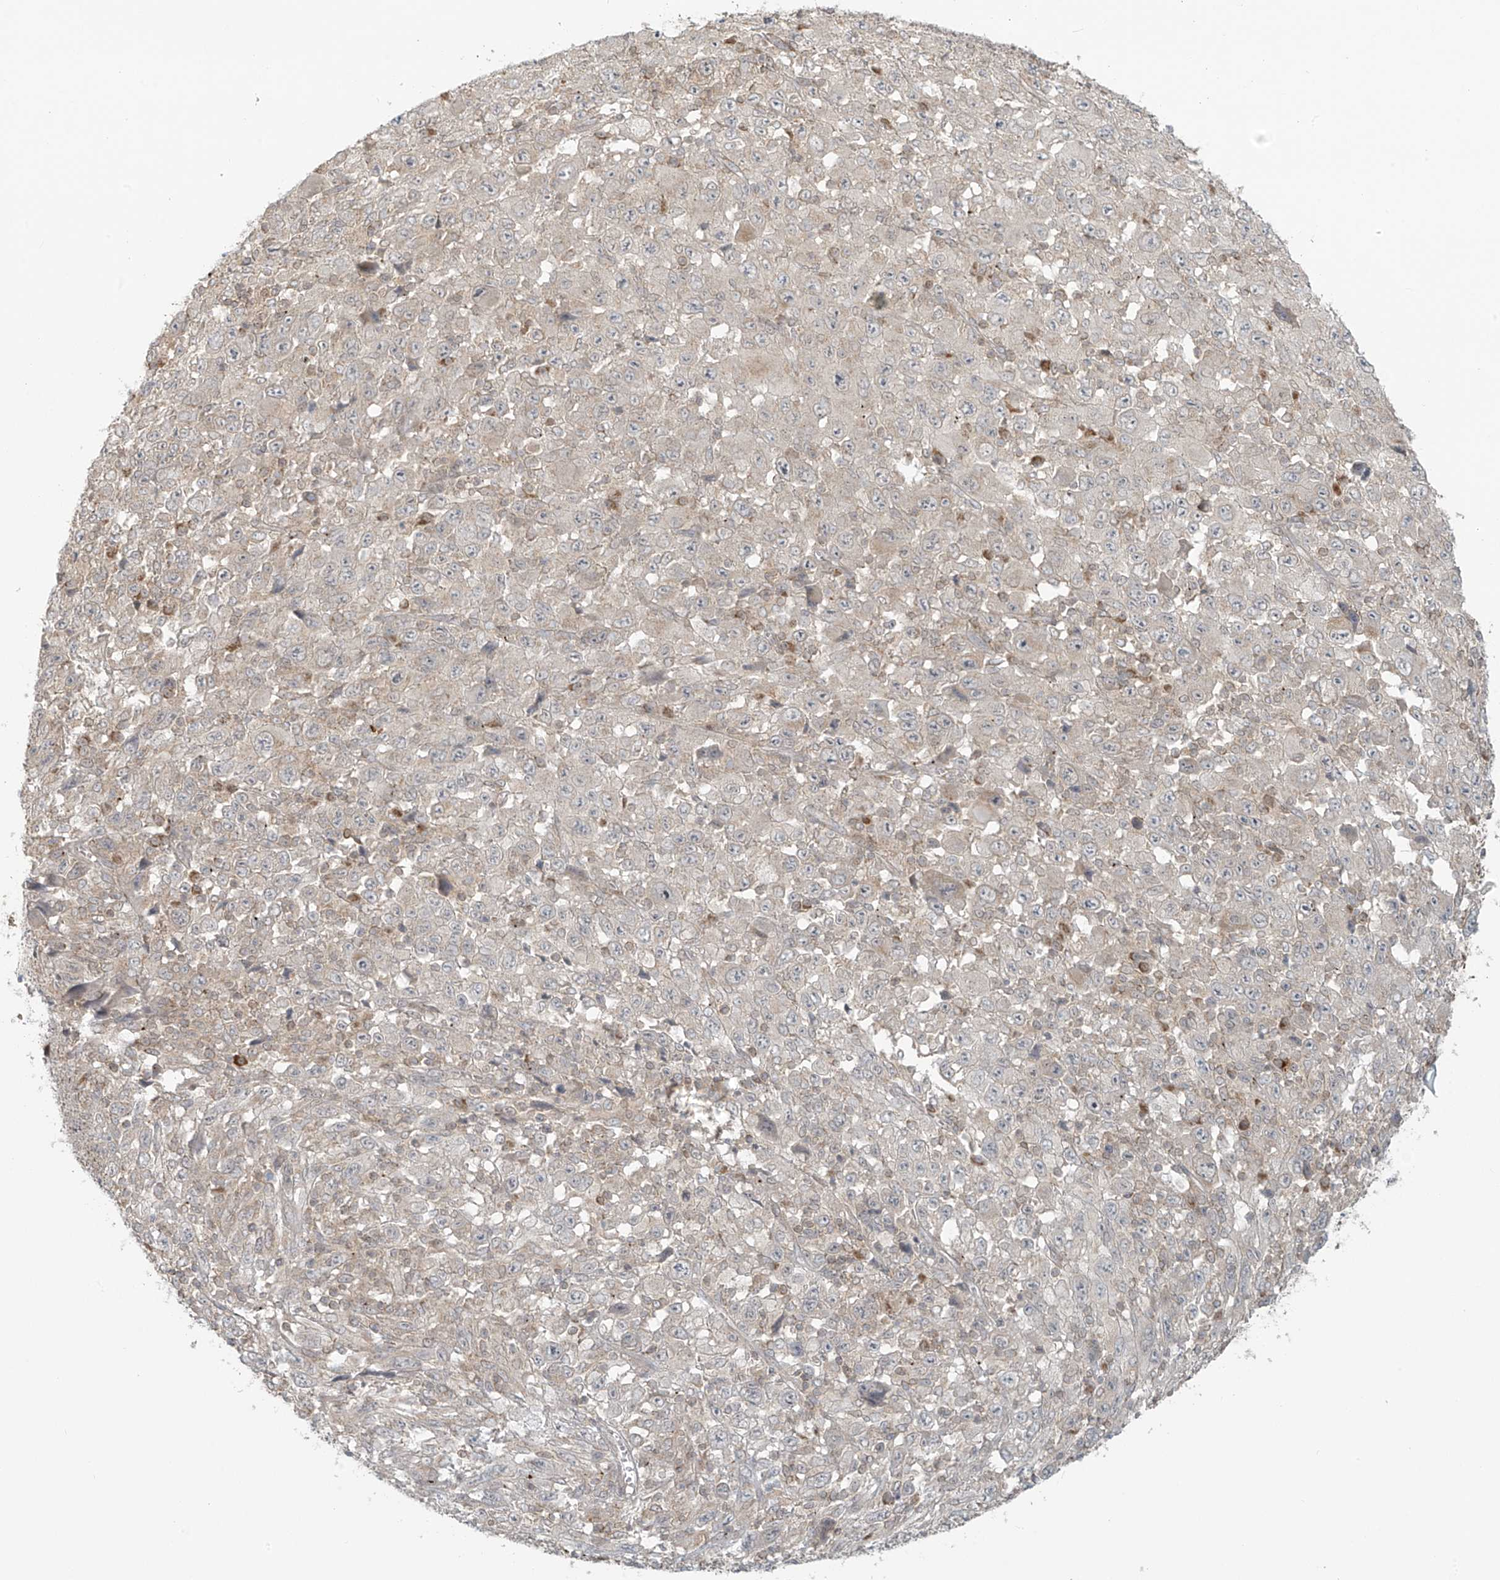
{"staining": {"intensity": "negative", "quantity": "none", "location": "none"}, "tissue": "melanoma", "cell_type": "Tumor cells", "image_type": "cancer", "snomed": [{"axis": "morphology", "description": "Malignant melanoma, Metastatic site"}, {"axis": "topography", "description": "Skin"}], "caption": "High power microscopy image of an immunohistochemistry (IHC) image of melanoma, revealing no significant staining in tumor cells. (DAB IHC visualized using brightfield microscopy, high magnification).", "gene": "HDDC2", "patient": {"sex": "female", "age": 56}}